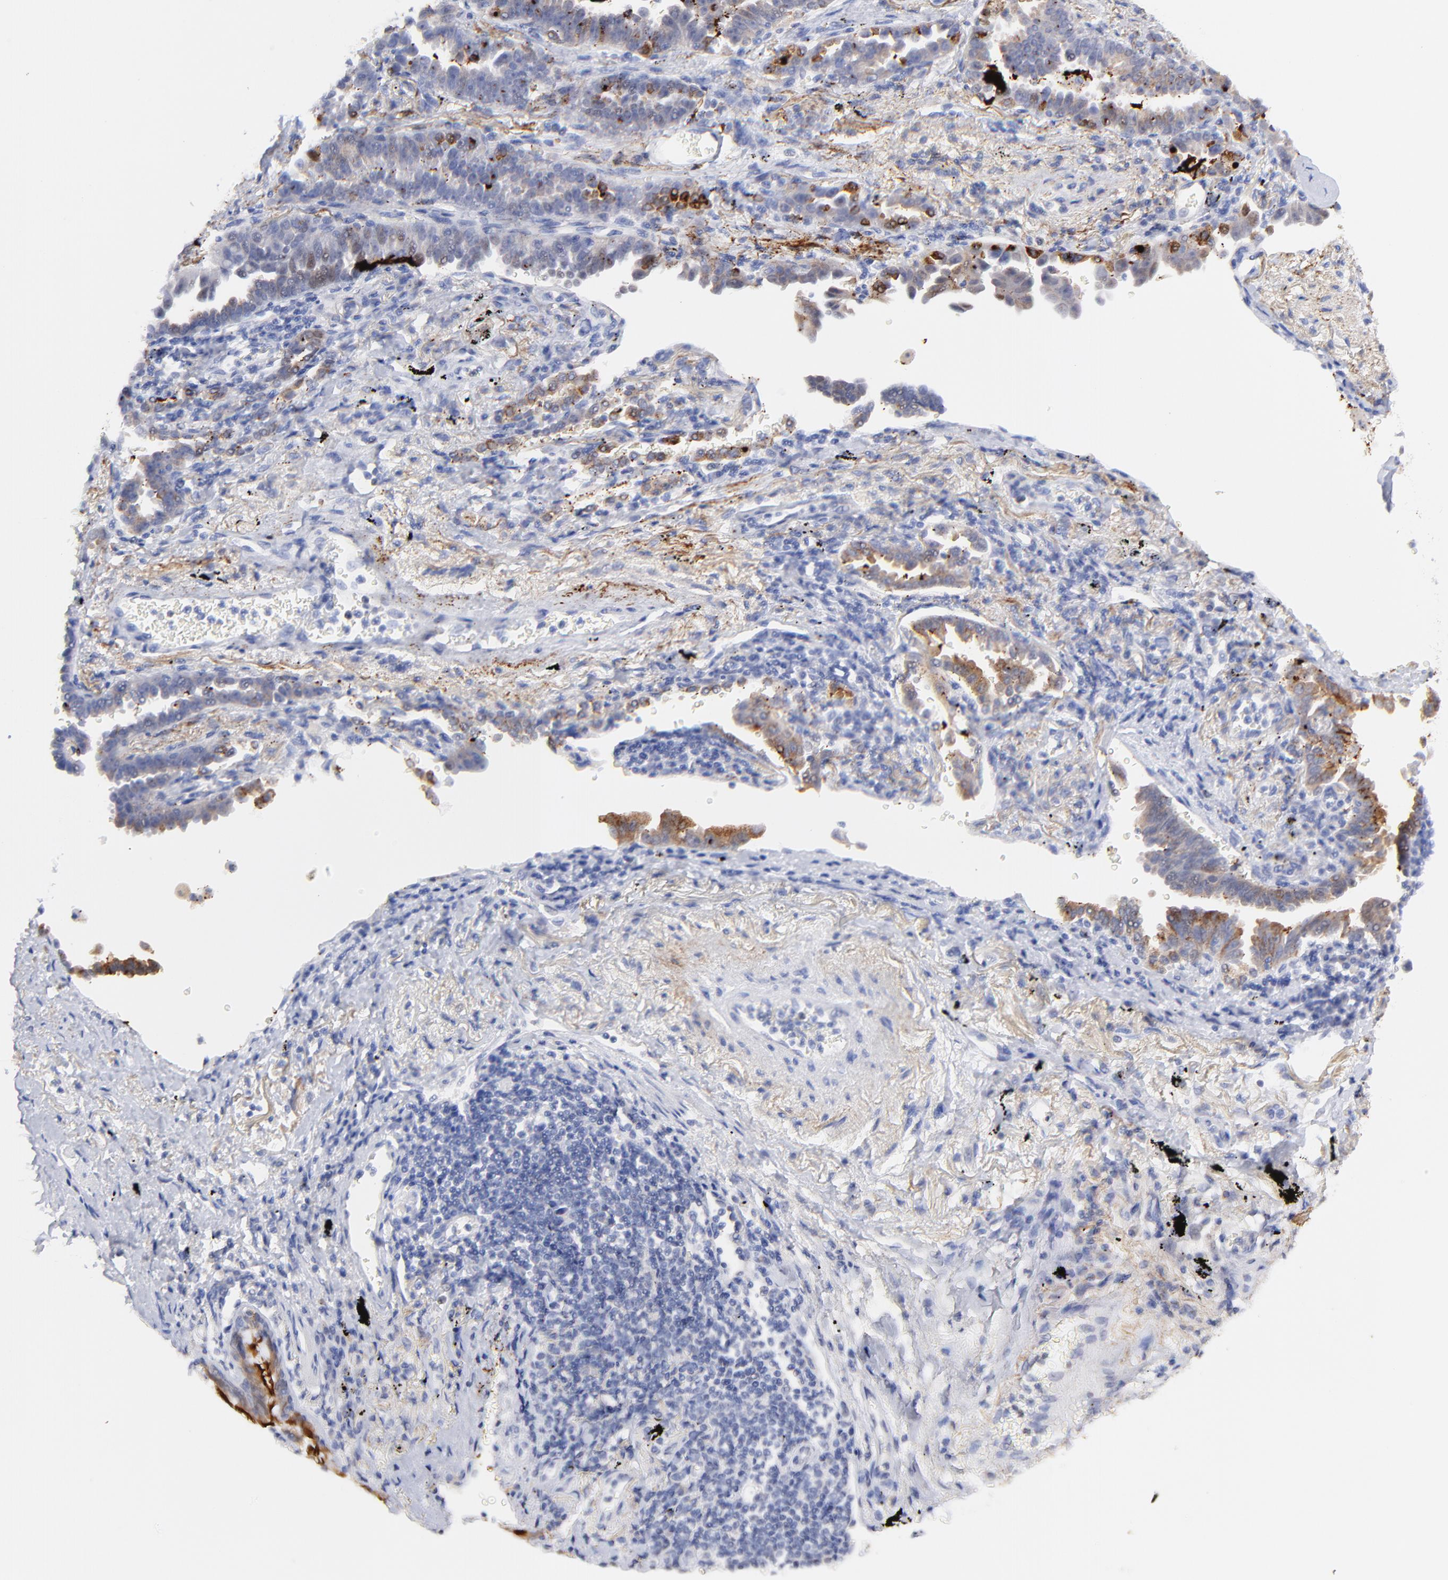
{"staining": {"intensity": "weak", "quantity": "25%-75%", "location": "cytoplasmic/membranous"}, "tissue": "lung cancer", "cell_type": "Tumor cells", "image_type": "cancer", "snomed": [{"axis": "morphology", "description": "Adenocarcinoma, NOS"}, {"axis": "topography", "description": "Lung"}], "caption": "Protein staining demonstrates weak cytoplasmic/membranous expression in about 25%-75% of tumor cells in lung adenocarcinoma.", "gene": "CFAP57", "patient": {"sex": "female", "age": 64}}